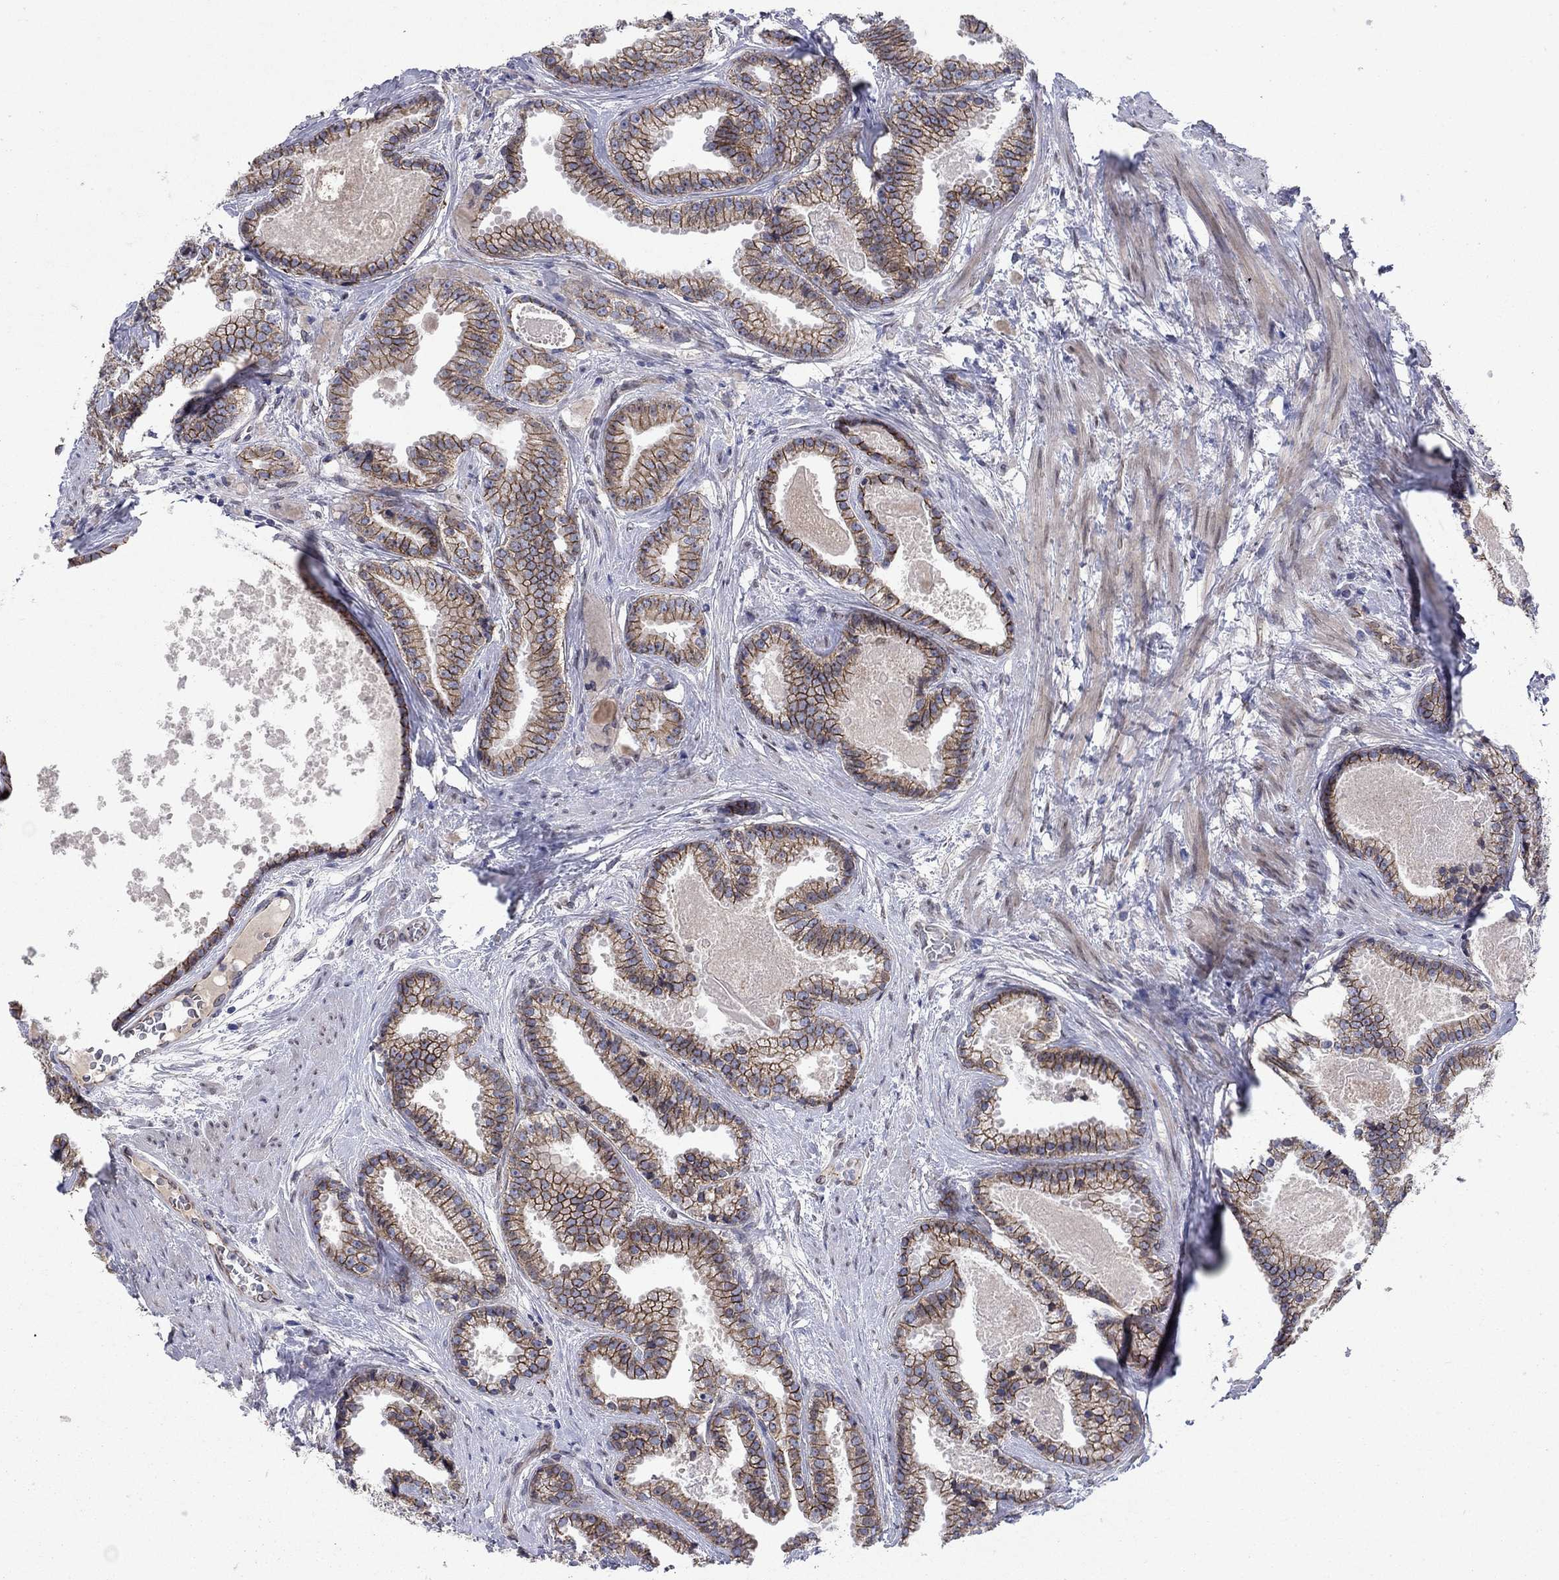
{"staining": {"intensity": "strong", "quantity": ">75%", "location": "cytoplasmic/membranous"}, "tissue": "prostate cancer", "cell_type": "Tumor cells", "image_type": "cancer", "snomed": [{"axis": "morphology", "description": "Adenocarcinoma, NOS"}, {"axis": "morphology", "description": "Adenocarcinoma, High grade"}, {"axis": "topography", "description": "Prostate"}], "caption": "Protein staining displays strong cytoplasmic/membranous expression in approximately >75% of tumor cells in adenocarcinoma (high-grade) (prostate).", "gene": "EMC9", "patient": {"sex": "male", "age": 64}}